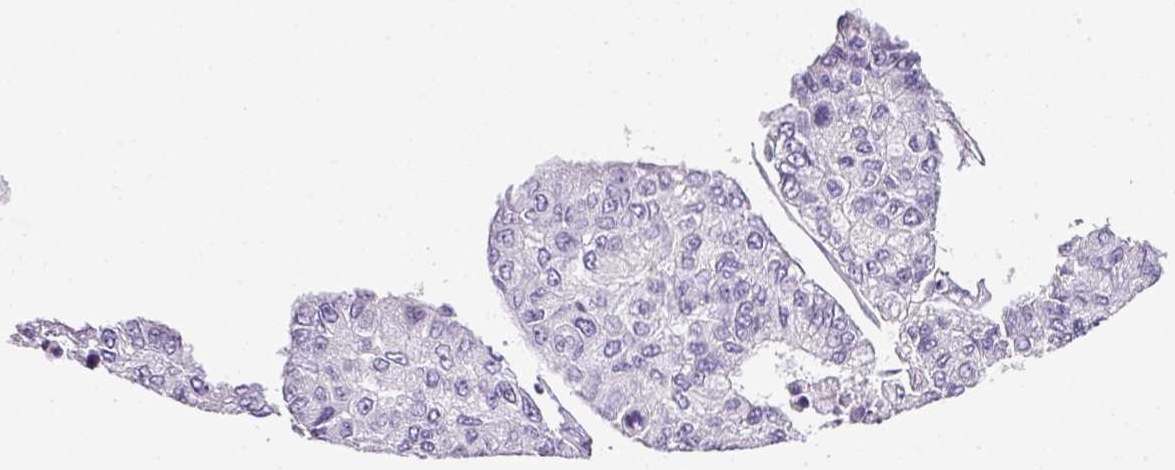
{"staining": {"intensity": "negative", "quantity": "none", "location": "none"}, "tissue": "lung cancer", "cell_type": "Tumor cells", "image_type": "cancer", "snomed": [{"axis": "morphology", "description": "Squamous cell carcinoma, NOS"}, {"axis": "topography", "description": "Lung"}], "caption": "DAB (3,3'-diaminobenzidine) immunohistochemical staining of squamous cell carcinoma (lung) shows no significant staining in tumor cells. Nuclei are stained in blue.", "gene": "BSND", "patient": {"sex": "male", "age": 74}}